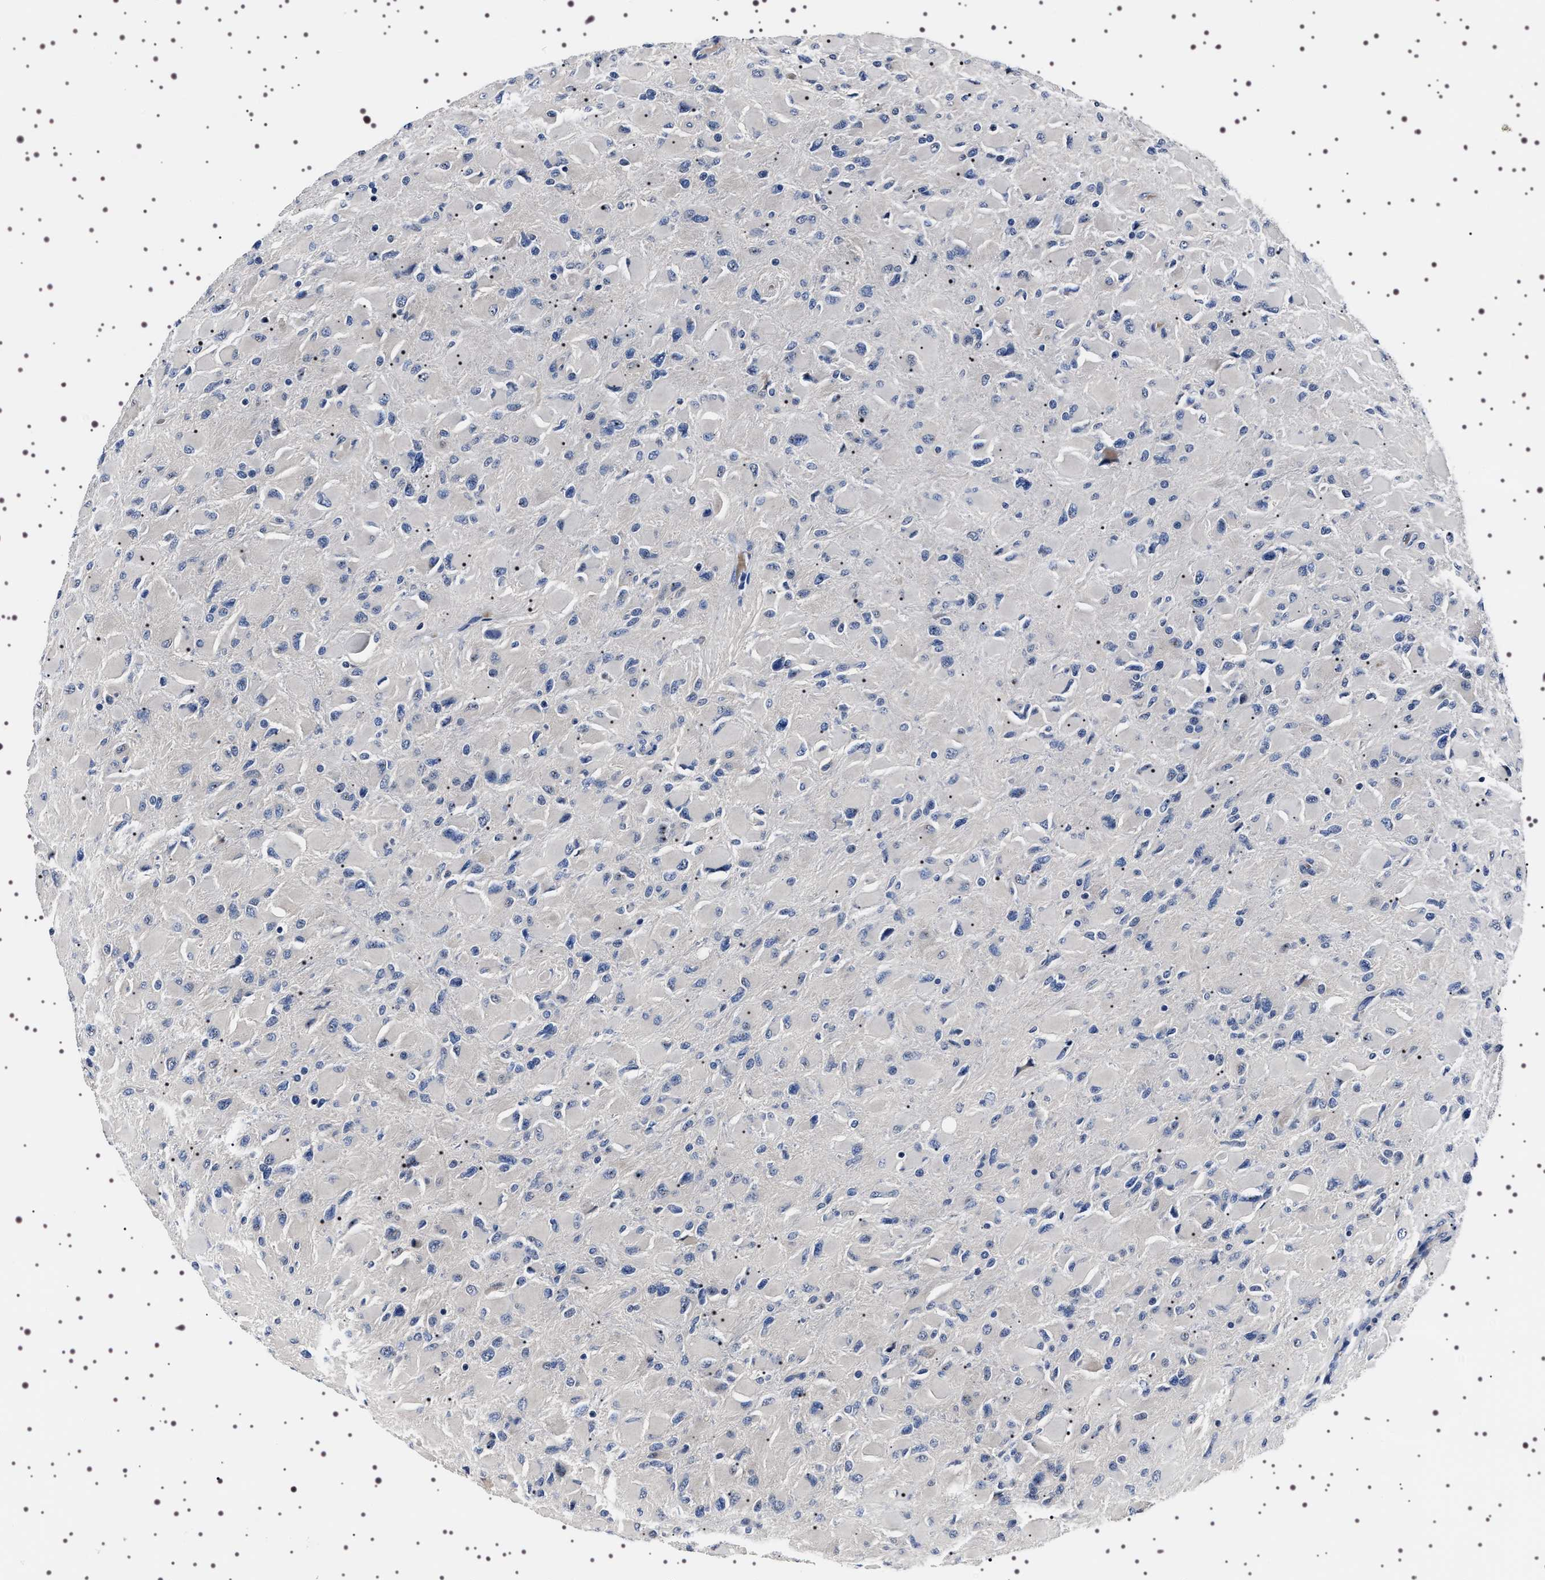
{"staining": {"intensity": "negative", "quantity": "none", "location": "none"}, "tissue": "glioma", "cell_type": "Tumor cells", "image_type": "cancer", "snomed": [{"axis": "morphology", "description": "Glioma, malignant, High grade"}, {"axis": "topography", "description": "Cerebral cortex"}], "caption": "This is an immunohistochemistry photomicrograph of malignant glioma (high-grade). There is no expression in tumor cells.", "gene": "TARBP1", "patient": {"sex": "female", "age": 36}}